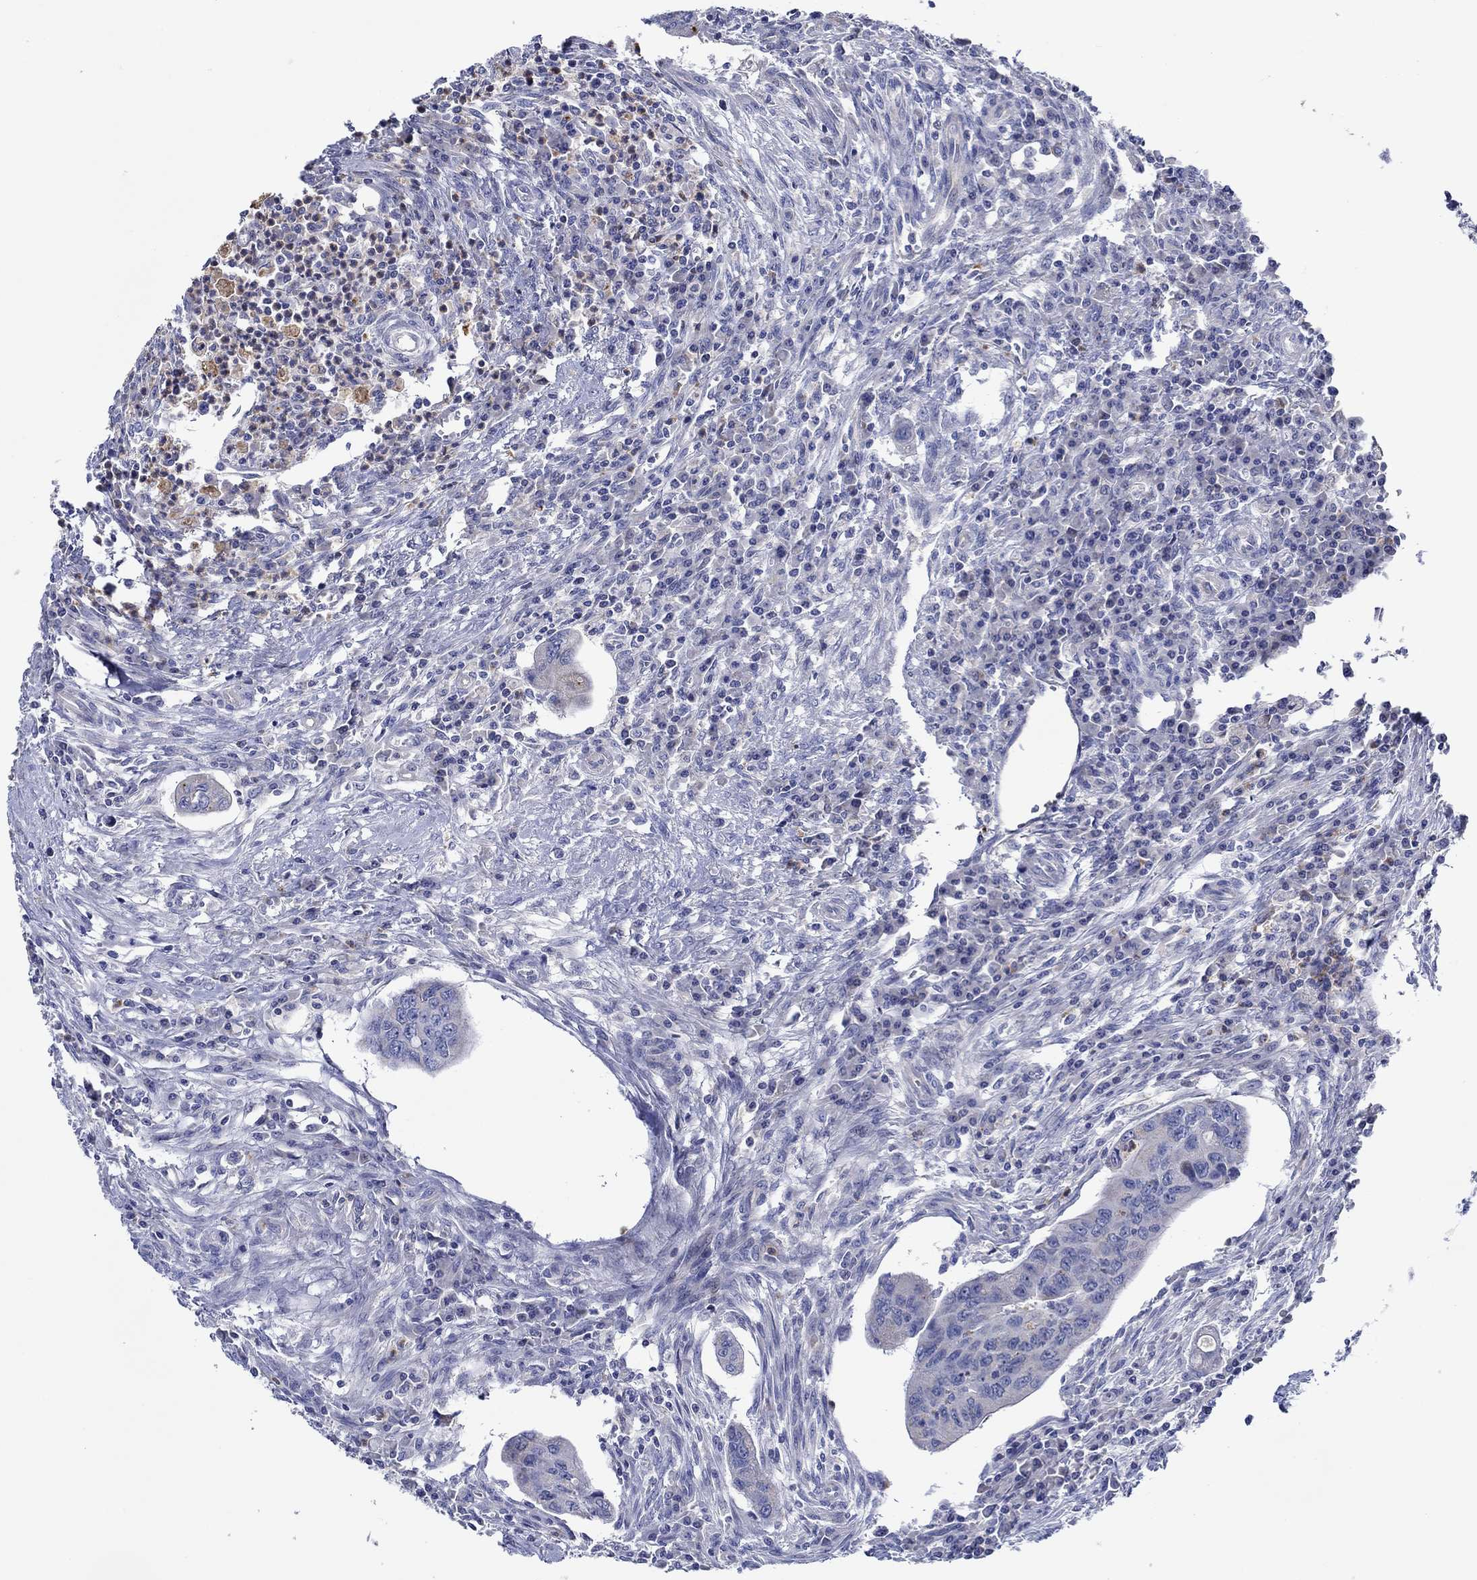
{"staining": {"intensity": "negative", "quantity": "none", "location": "none"}, "tissue": "colorectal cancer", "cell_type": "Tumor cells", "image_type": "cancer", "snomed": [{"axis": "morphology", "description": "Adenocarcinoma, NOS"}, {"axis": "topography", "description": "Colon"}], "caption": "The image exhibits no significant positivity in tumor cells of colorectal adenocarcinoma. The staining was performed using DAB to visualize the protein expression in brown, while the nuclei were stained in blue with hematoxylin (Magnification: 20x).", "gene": "CFAP61", "patient": {"sex": "male", "age": 53}}